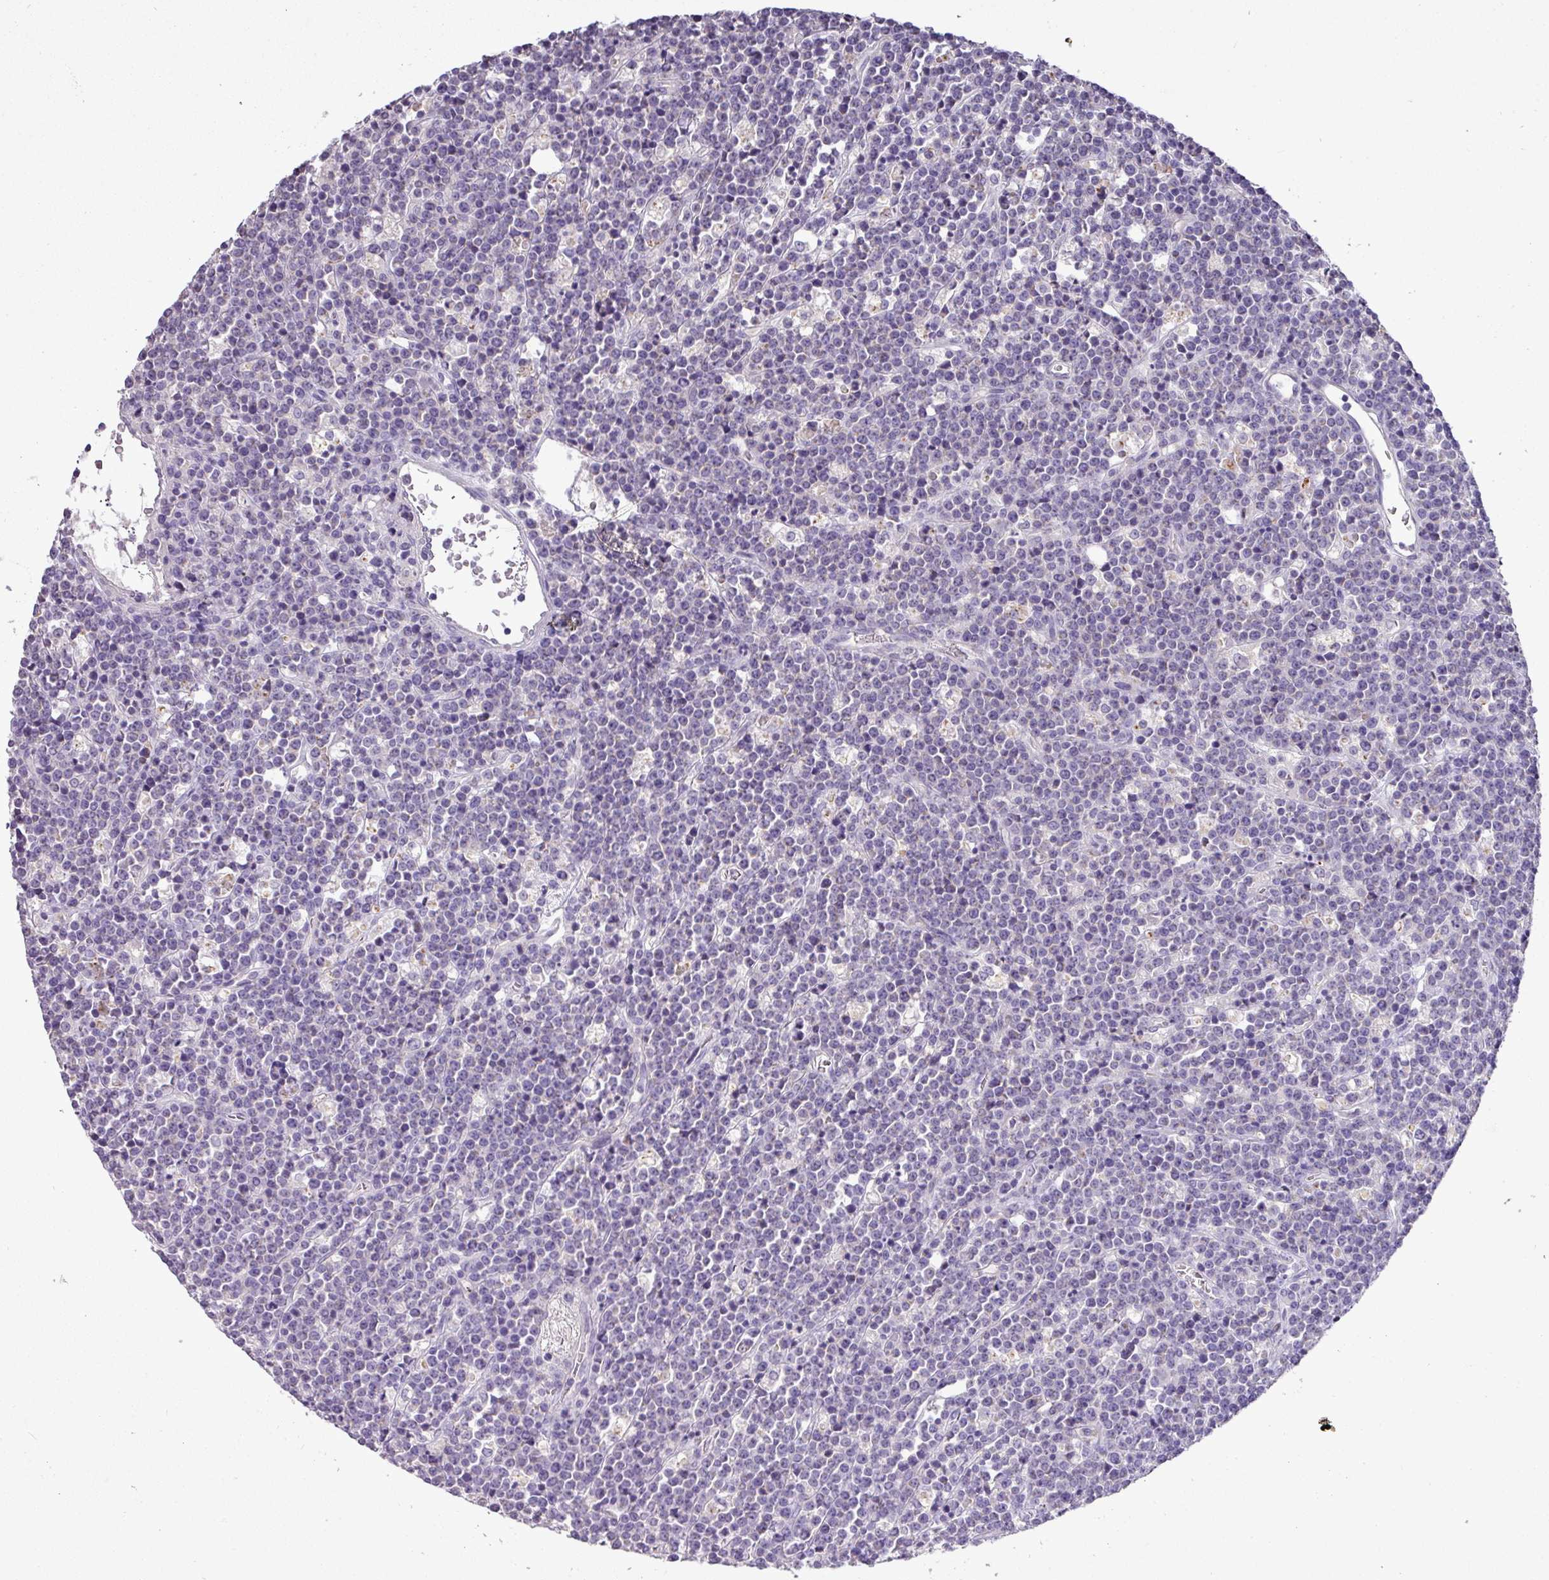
{"staining": {"intensity": "negative", "quantity": "none", "location": "none"}, "tissue": "lymphoma", "cell_type": "Tumor cells", "image_type": "cancer", "snomed": [{"axis": "morphology", "description": "Malignant lymphoma, non-Hodgkin's type, High grade"}, {"axis": "topography", "description": "Ovary"}], "caption": "This photomicrograph is of high-grade malignant lymphoma, non-Hodgkin's type stained with immunohistochemistry to label a protein in brown with the nuclei are counter-stained blue. There is no staining in tumor cells.", "gene": "BRINP2", "patient": {"sex": "female", "age": 56}}